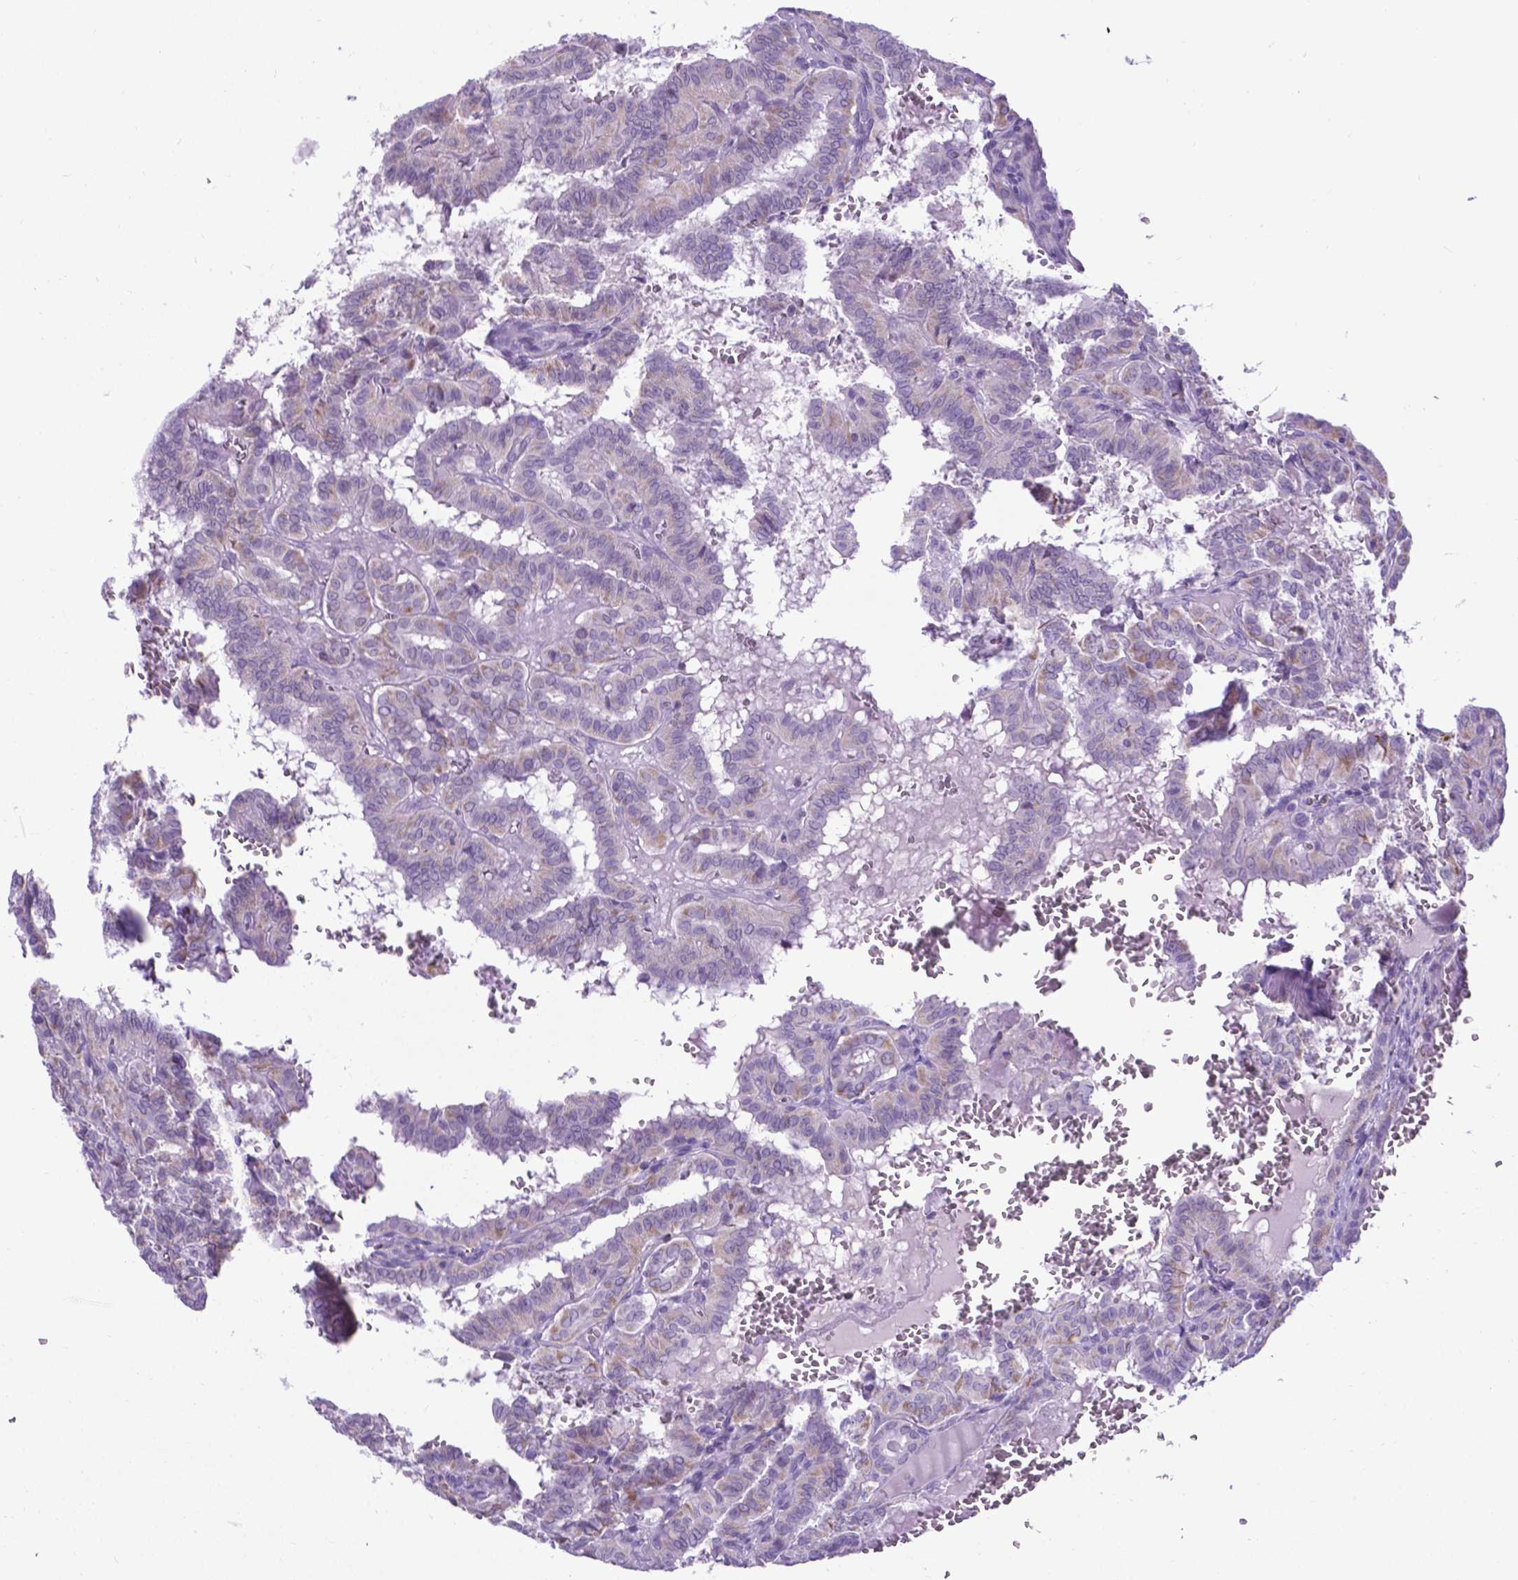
{"staining": {"intensity": "negative", "quantity": "none", "location": "none"}, "tissue": "thyroid cancer", "cell_type": "Tumor cells", "image_type": "cancer", "snomed": [{"axis": "morphology", "description": "Papillary adenocarcinoma, NOS"}, {"axis": "topography", "description": "Thyroid gland"}], "caption": "The photomicrograph reveals no staining of tumor cells in thyroid cancer.", "gene": "POU3F3", "patient": {"sex": "female", "age": 21}}